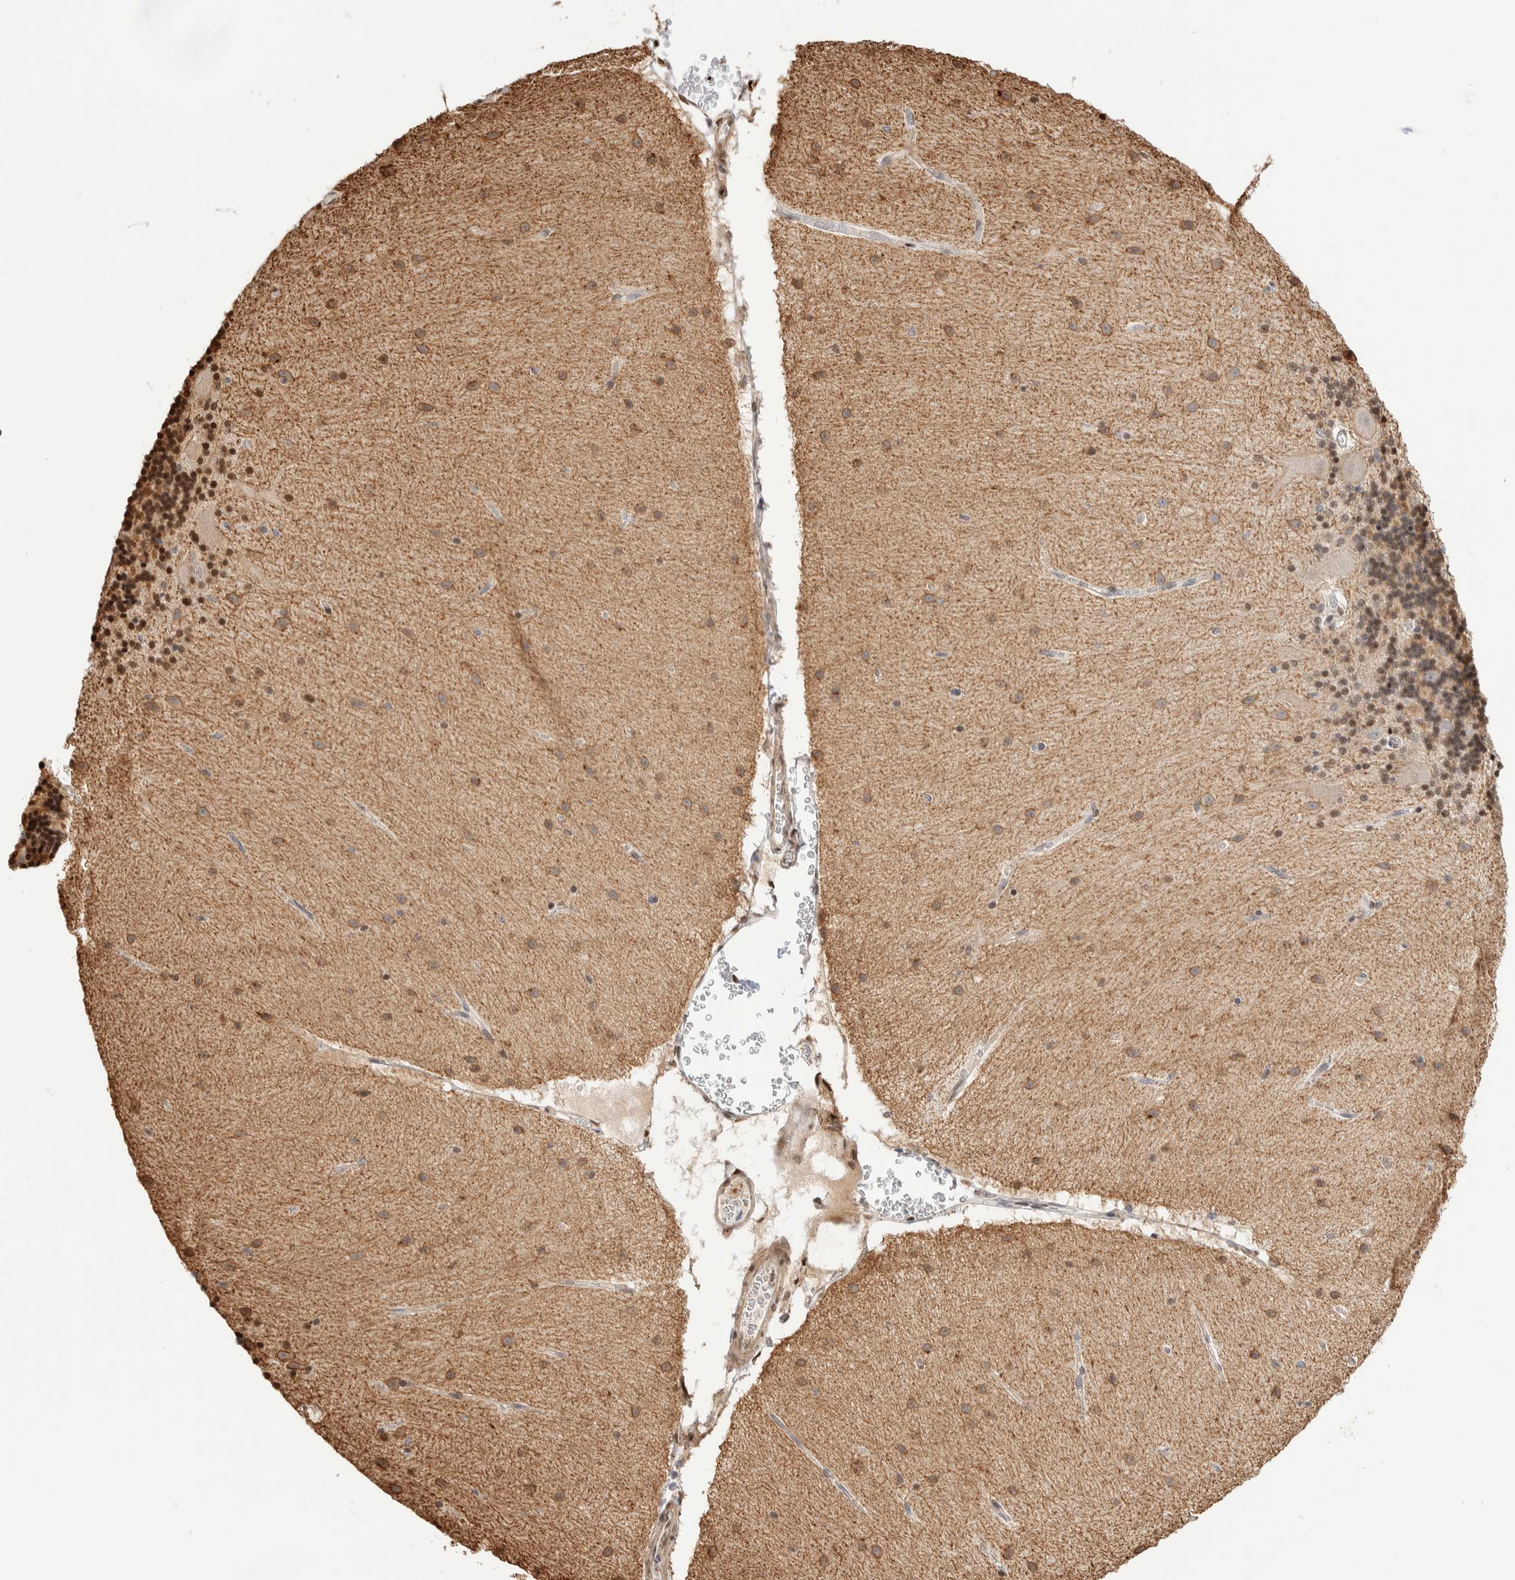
{"staining": {"intensity": "moderate", "quantity": ">75%", "location": "cytoplasmic/membranous,nuclear"}, "tissue": "cerebellum", "cell_type": "Cells in granular layer", "image_type": "normal", "snomed": [{"axis": "morphology", "description": "Normal tissue, NOS"}, {"axis": "topography", "description": "Cerebellum"}], "caption": "Immunohistochemical staining of benign human cerebellum displays >75% levels of moderate cytoplasmic/membranous,nuclear protein staining in about >75% of cells in granular layer. (IHC, brightfield microscopy, high magnification).", "gene": "NSMAF", "patient": {"sex": "female", "age": 54}}